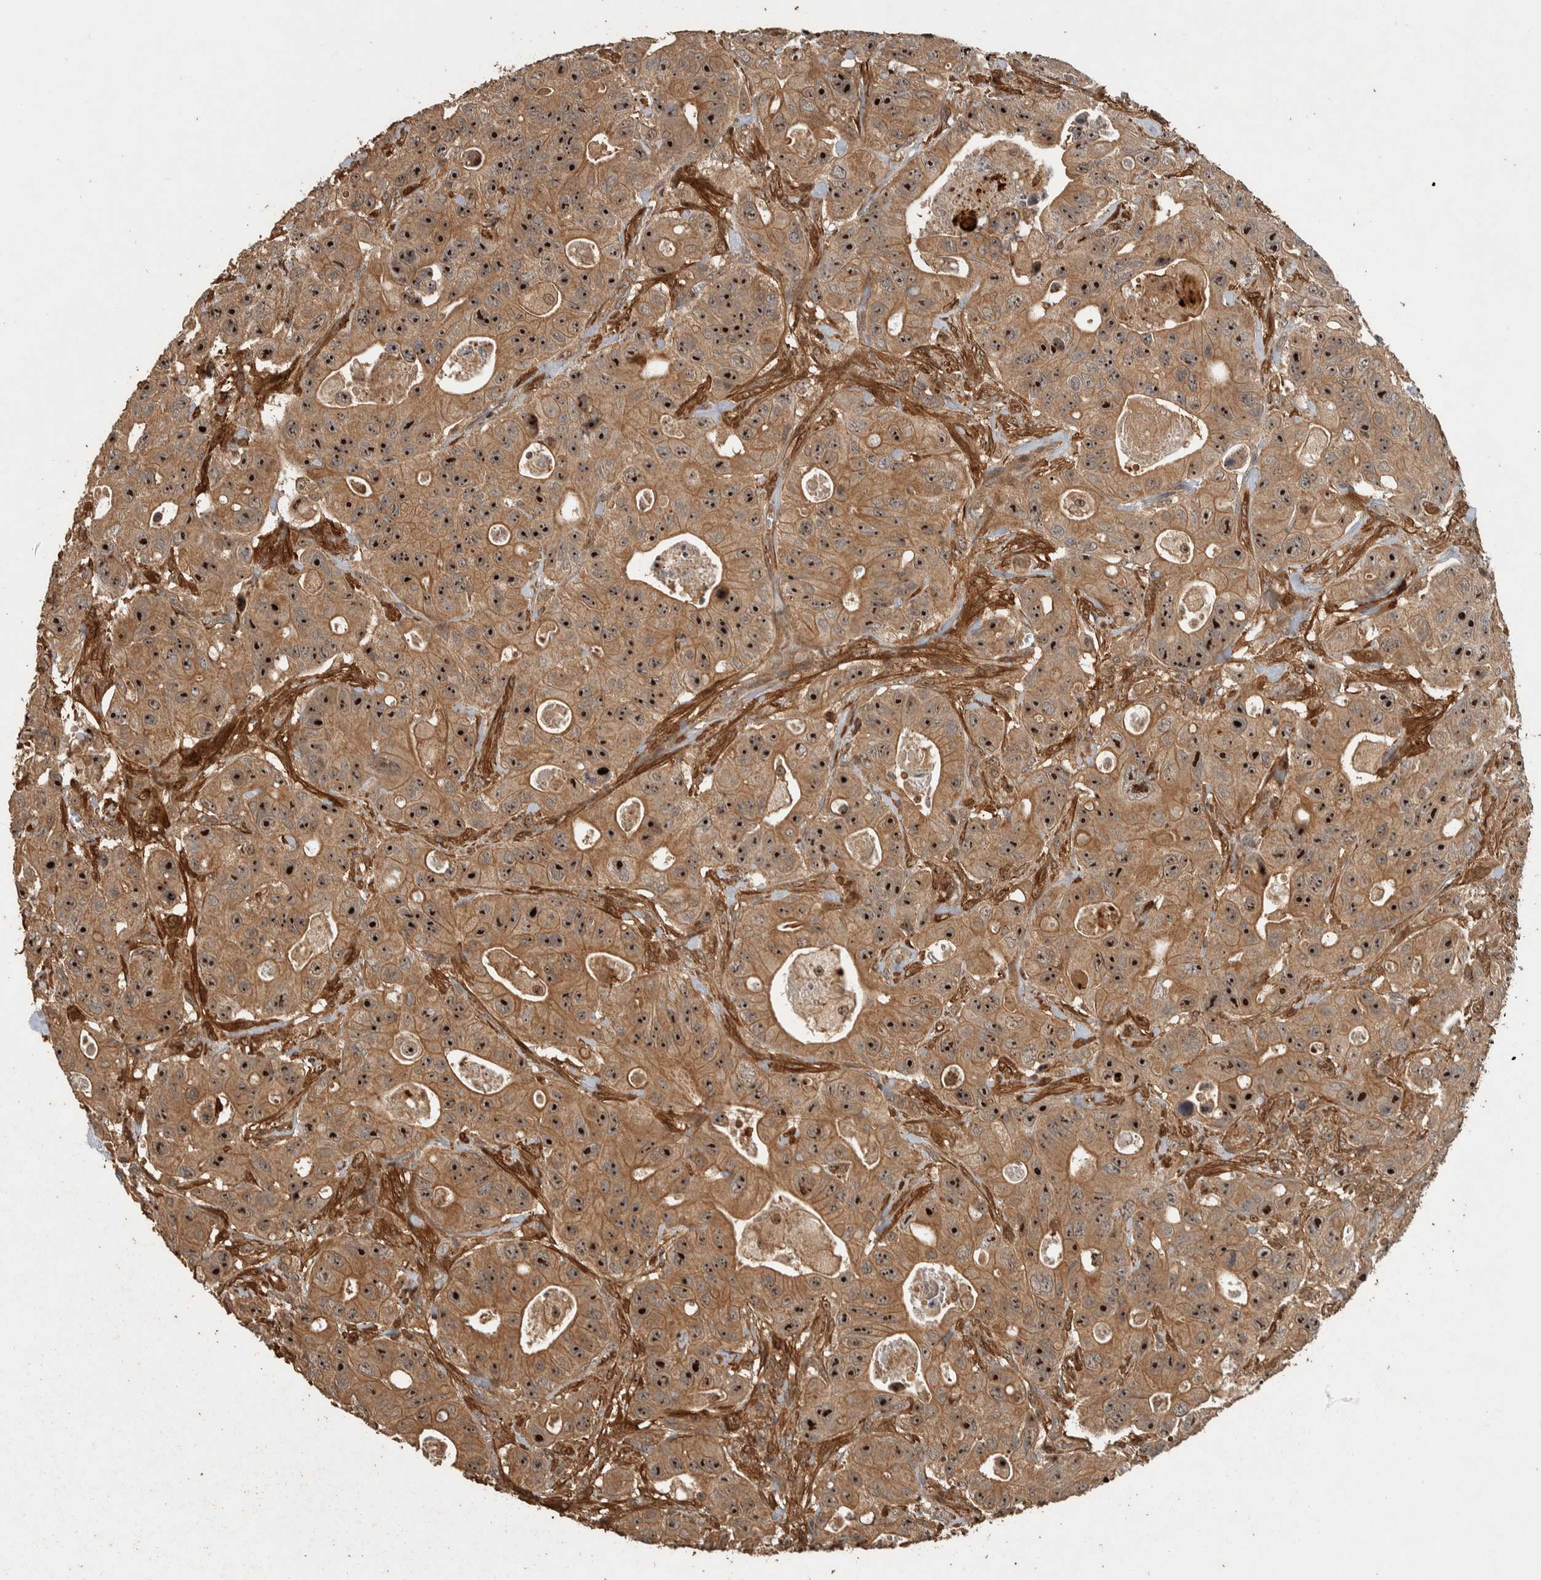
{"staining": {"intensity": "strong", "quantity": ">75%", "location": "cytoplasmic/membranous,nuclear"}, "tissue": "colorectal cancer", "cell_type": "Tumor cells", "image_type": "cancer", "snomed": [{"axis": "morphology", "description": "Adenocarcinoma, NOS"}, {"axis": "topography", "description": "Colon"}], "caption": "DAB (3,3'-diaminobenzidine) immunohistochemical staining of human colorectal adenocarcinoma displays strong cytoplasmic/membranous and nuclear protein positivity in about >75% of tumor cells.", "gene": "SPHK1", "patient": {"sex": "female", "age": 46}}